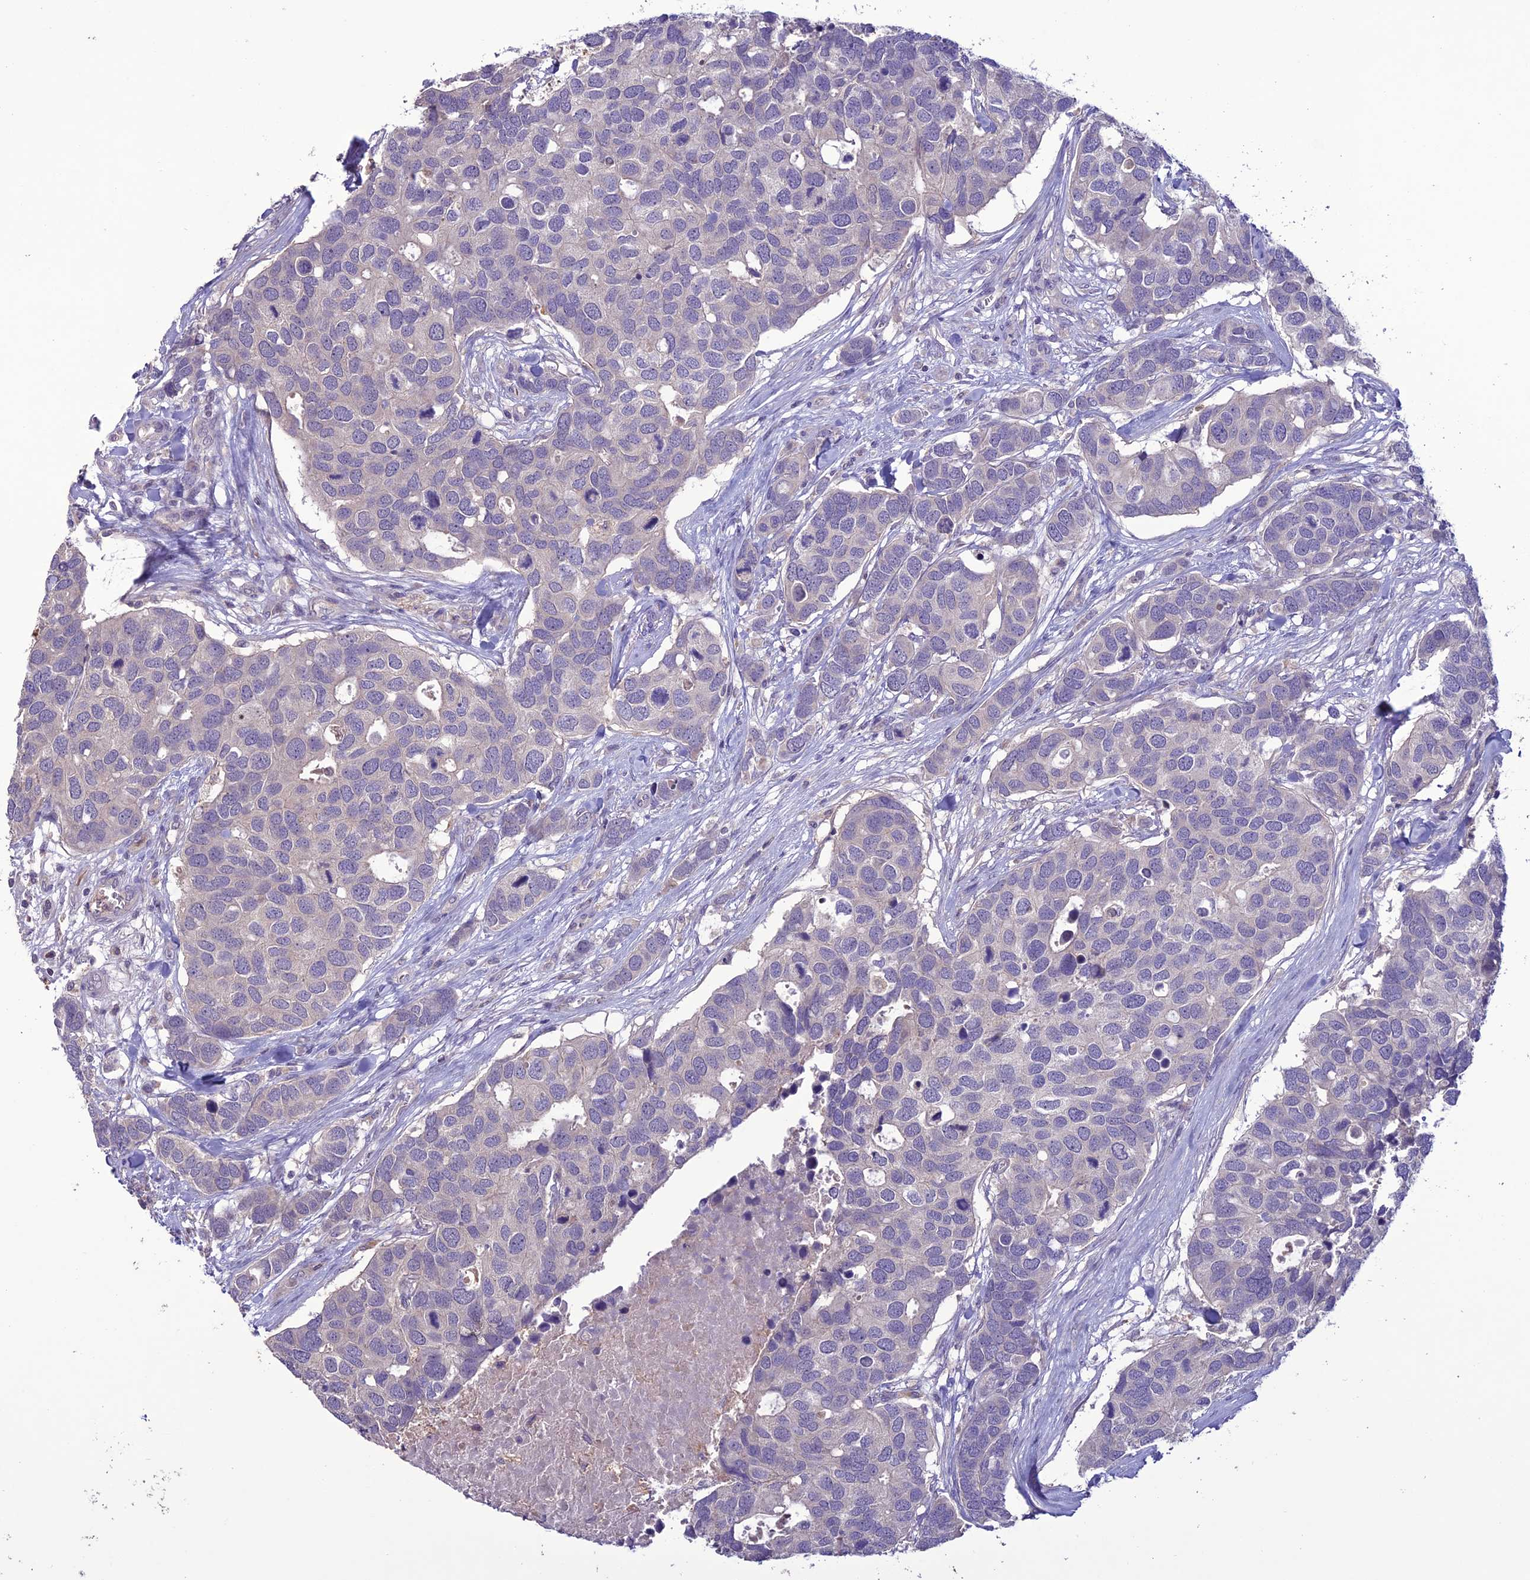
{"staining": {"intensity": "negative", "quantity": "none", "location": "none"}, "tissue": "breast cancer", "cell_type": "Tumor cells", "image_type": "cancer", "snomed": [{"axis": "morphology", "description": "Duct carcinoma"}, {"axis": "topography", "description": "Breast"}], "caption": "High magnification brightfield microscopy of intraductal carcinoma (breast) stained with DAB (brown) and counterstained with hematoxylin (blue): tumor cells show no significant positivity. Brightfield microscopy of immunohistochemistry stained with DAB (brown) and hematoxylin (blue), captured at high magnification.", "gene": "C2orf76", "patient": {"sex": "female", "age": 83}}